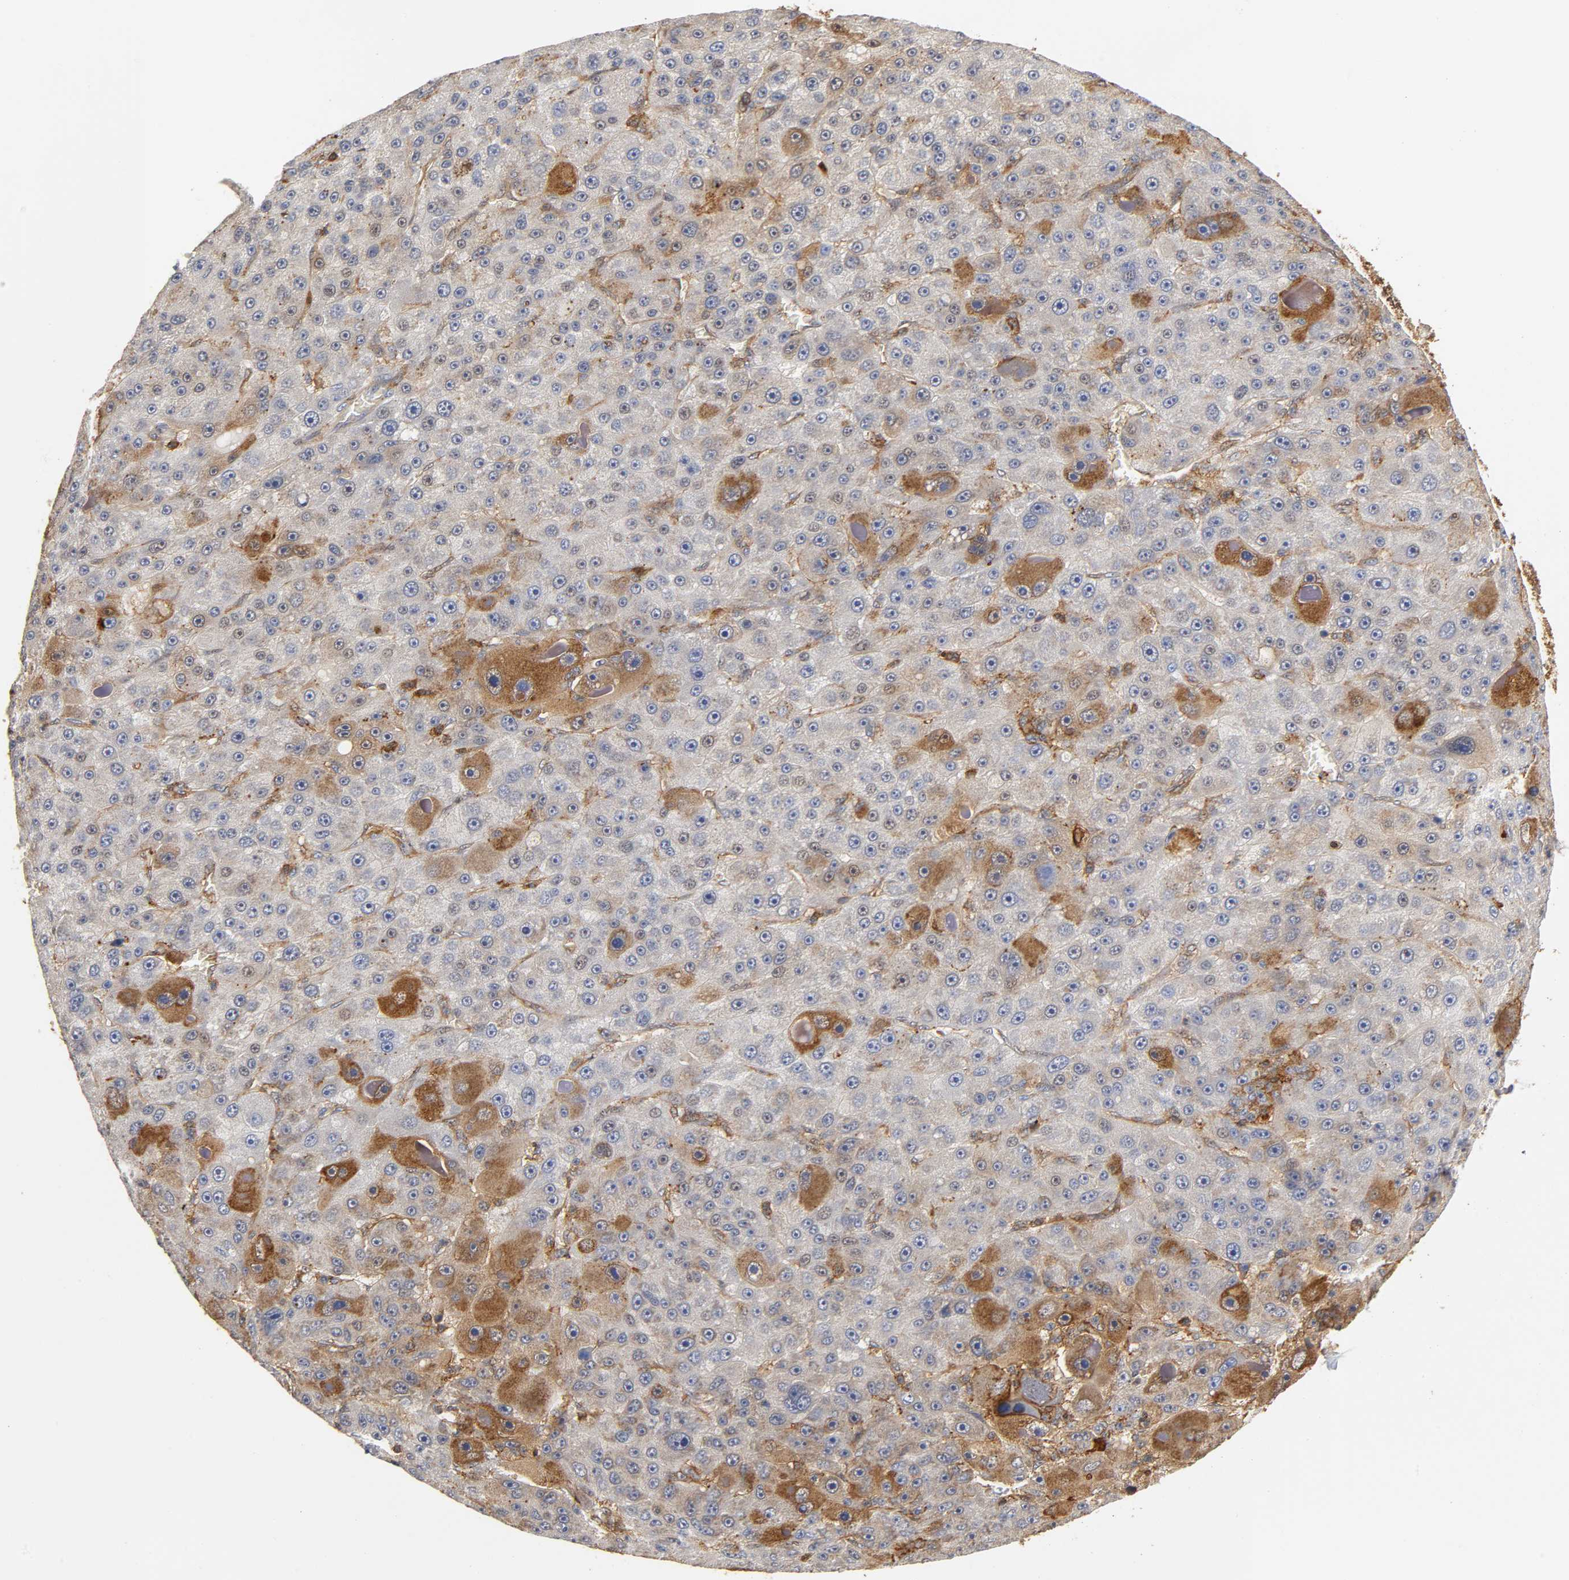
{"staining": {"intensity": "moderate", "quantity": "<25%", "location": "cytoplasmic/membranous"}, "tissue": "liver cancer", "cell_type": "Tumor cells", "image_type": "cancer", "snomed": [{"axis": "morphology", "description": "Carcinoma, Hepatocellular, NOS"}, {"axis": "topography", "description": "Liver"}], "caption": "Protein staining of liver cancer (hepatocellular carcinoma) tissue shows moderate cytoplasmic/membranous expression in approximately <25% of tumor cells. Nuclei are stained in blue.", "gene": "ANXA11", "patient": {"sex": "male", "age": 76}}